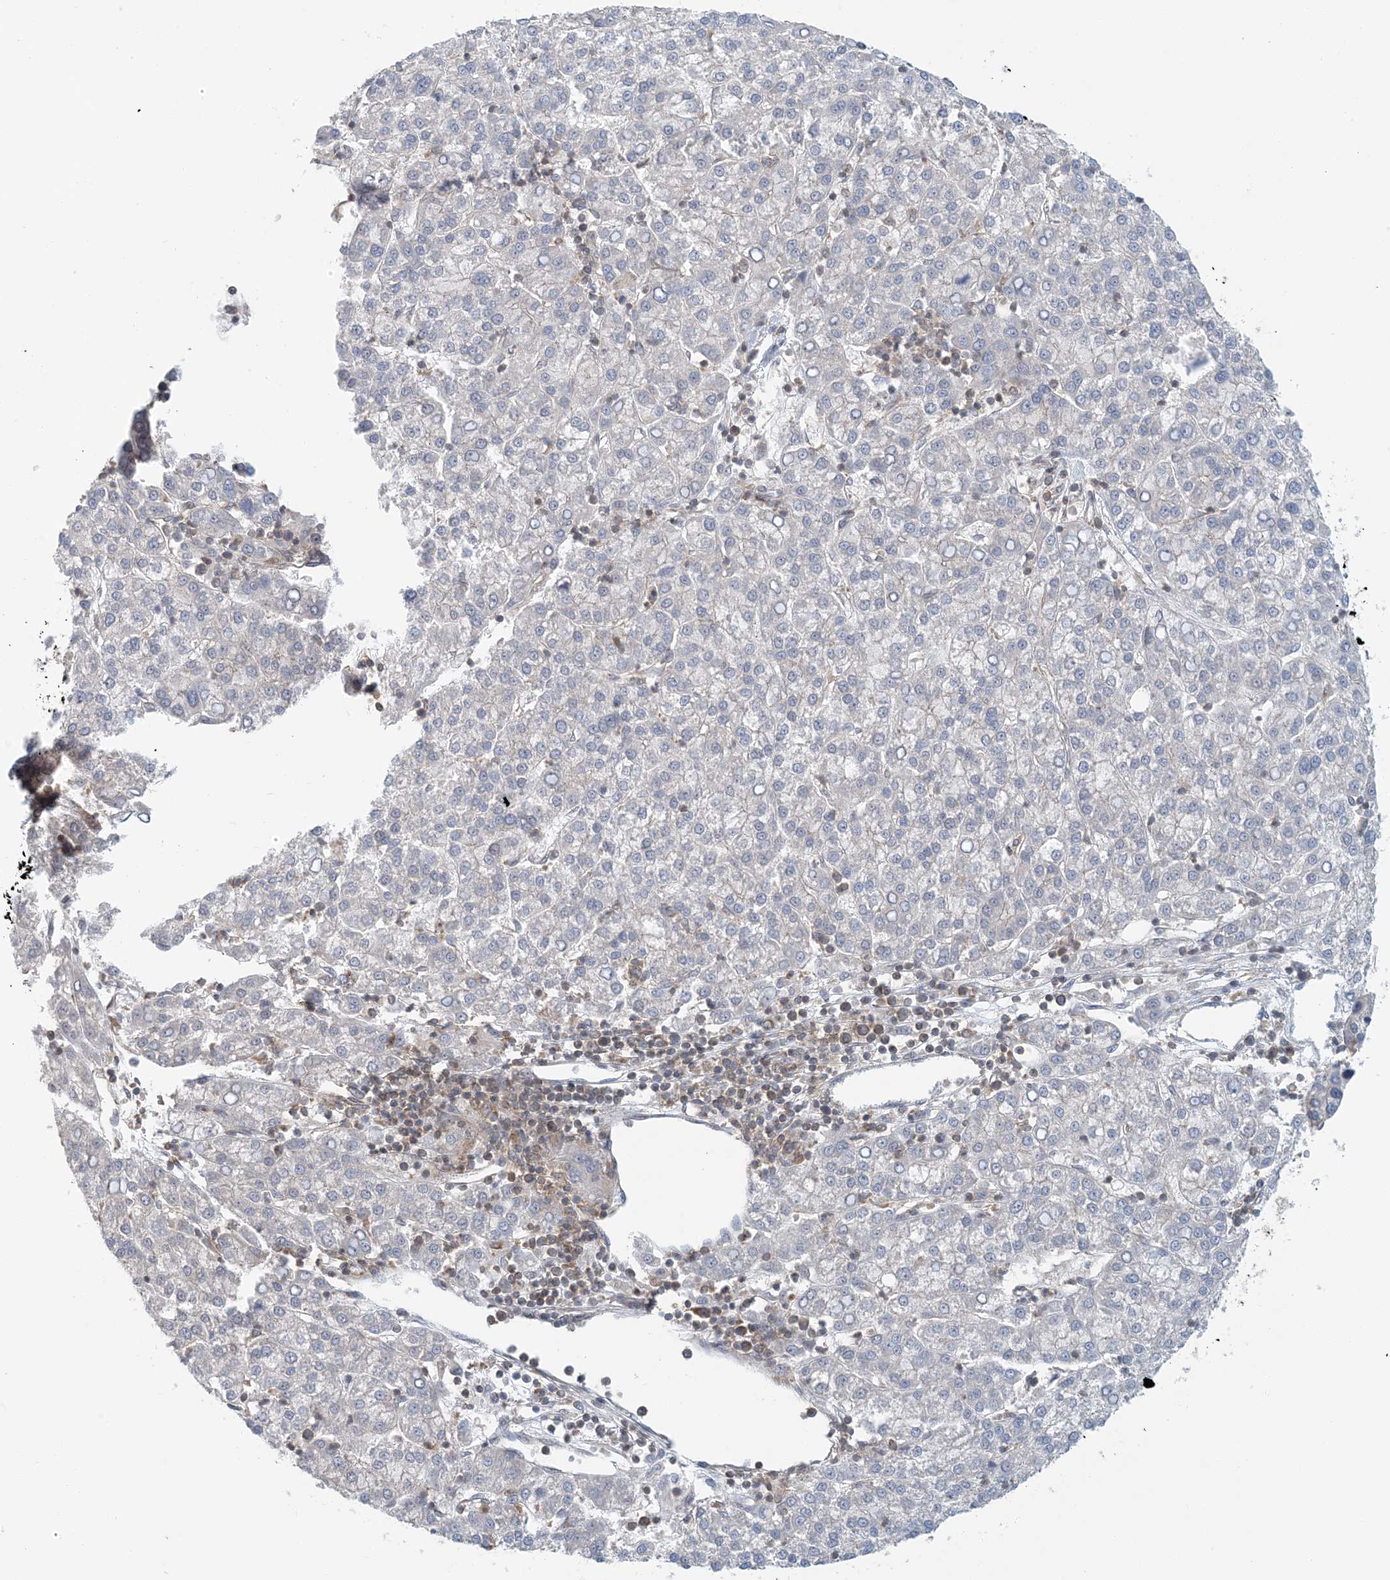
{"staining": {"intensity": "negative", "quantity": "none", "location": "none"}, "tissue": "liver cancer", "cell_type": "Tumor cells", "image_type": "cancer", "snomed": [{"axis": "morphology", "description": "Carcinoma, Hepatocellular, NOS"}, {"axis": "topography", "description": "Liver"}], "caption": "The immunohistochemistry (IHC) micrograph has no significant expression in tumor cells of liver cancer (hepatocellular carcinoma) tissue.", "gene": "ATP13A2", "patient": {"sex": "female", "age": 58}}